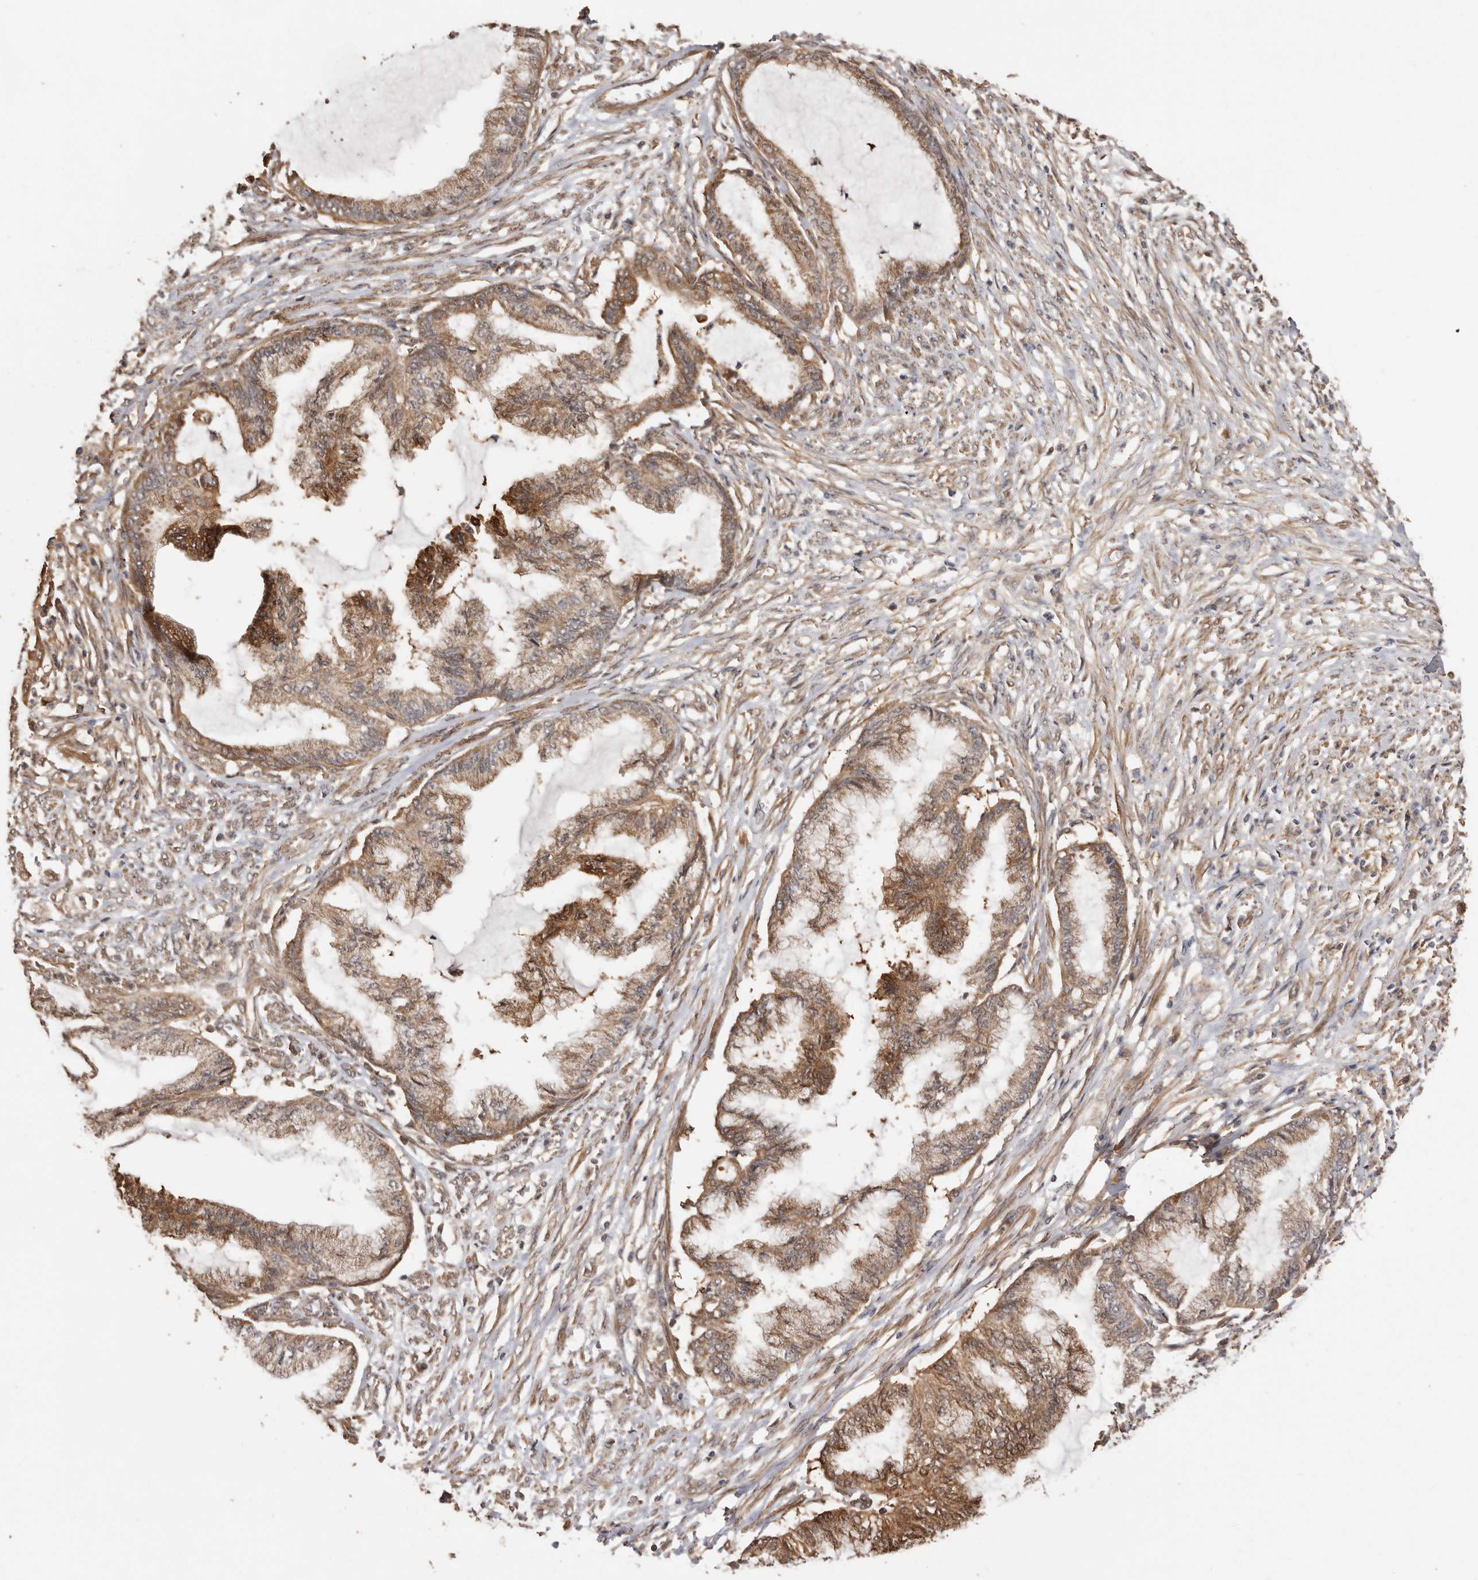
{"staining": {"intensity": "moderate", "quantity": ">75%", "location": "cytoplasmic/membranous"}, "tissue": "endometrial cancer", "cell_type": "Tumor cells", "image_type": "cancer", "snomed": [{"axis": "morphology", "description": "Adenocarcinoma, NOS"}, {"axis": "topography", "description": "Endometrium"}], "caption": "Immunohistochemistry of human adenocarcinoma (endometrial) exhibits medium levels of moderate cytoplasmic/membranous expression in about >75% of tumor cells.", "gene": "COQ8B", "patient": {"sex": "female", "age": 86}}